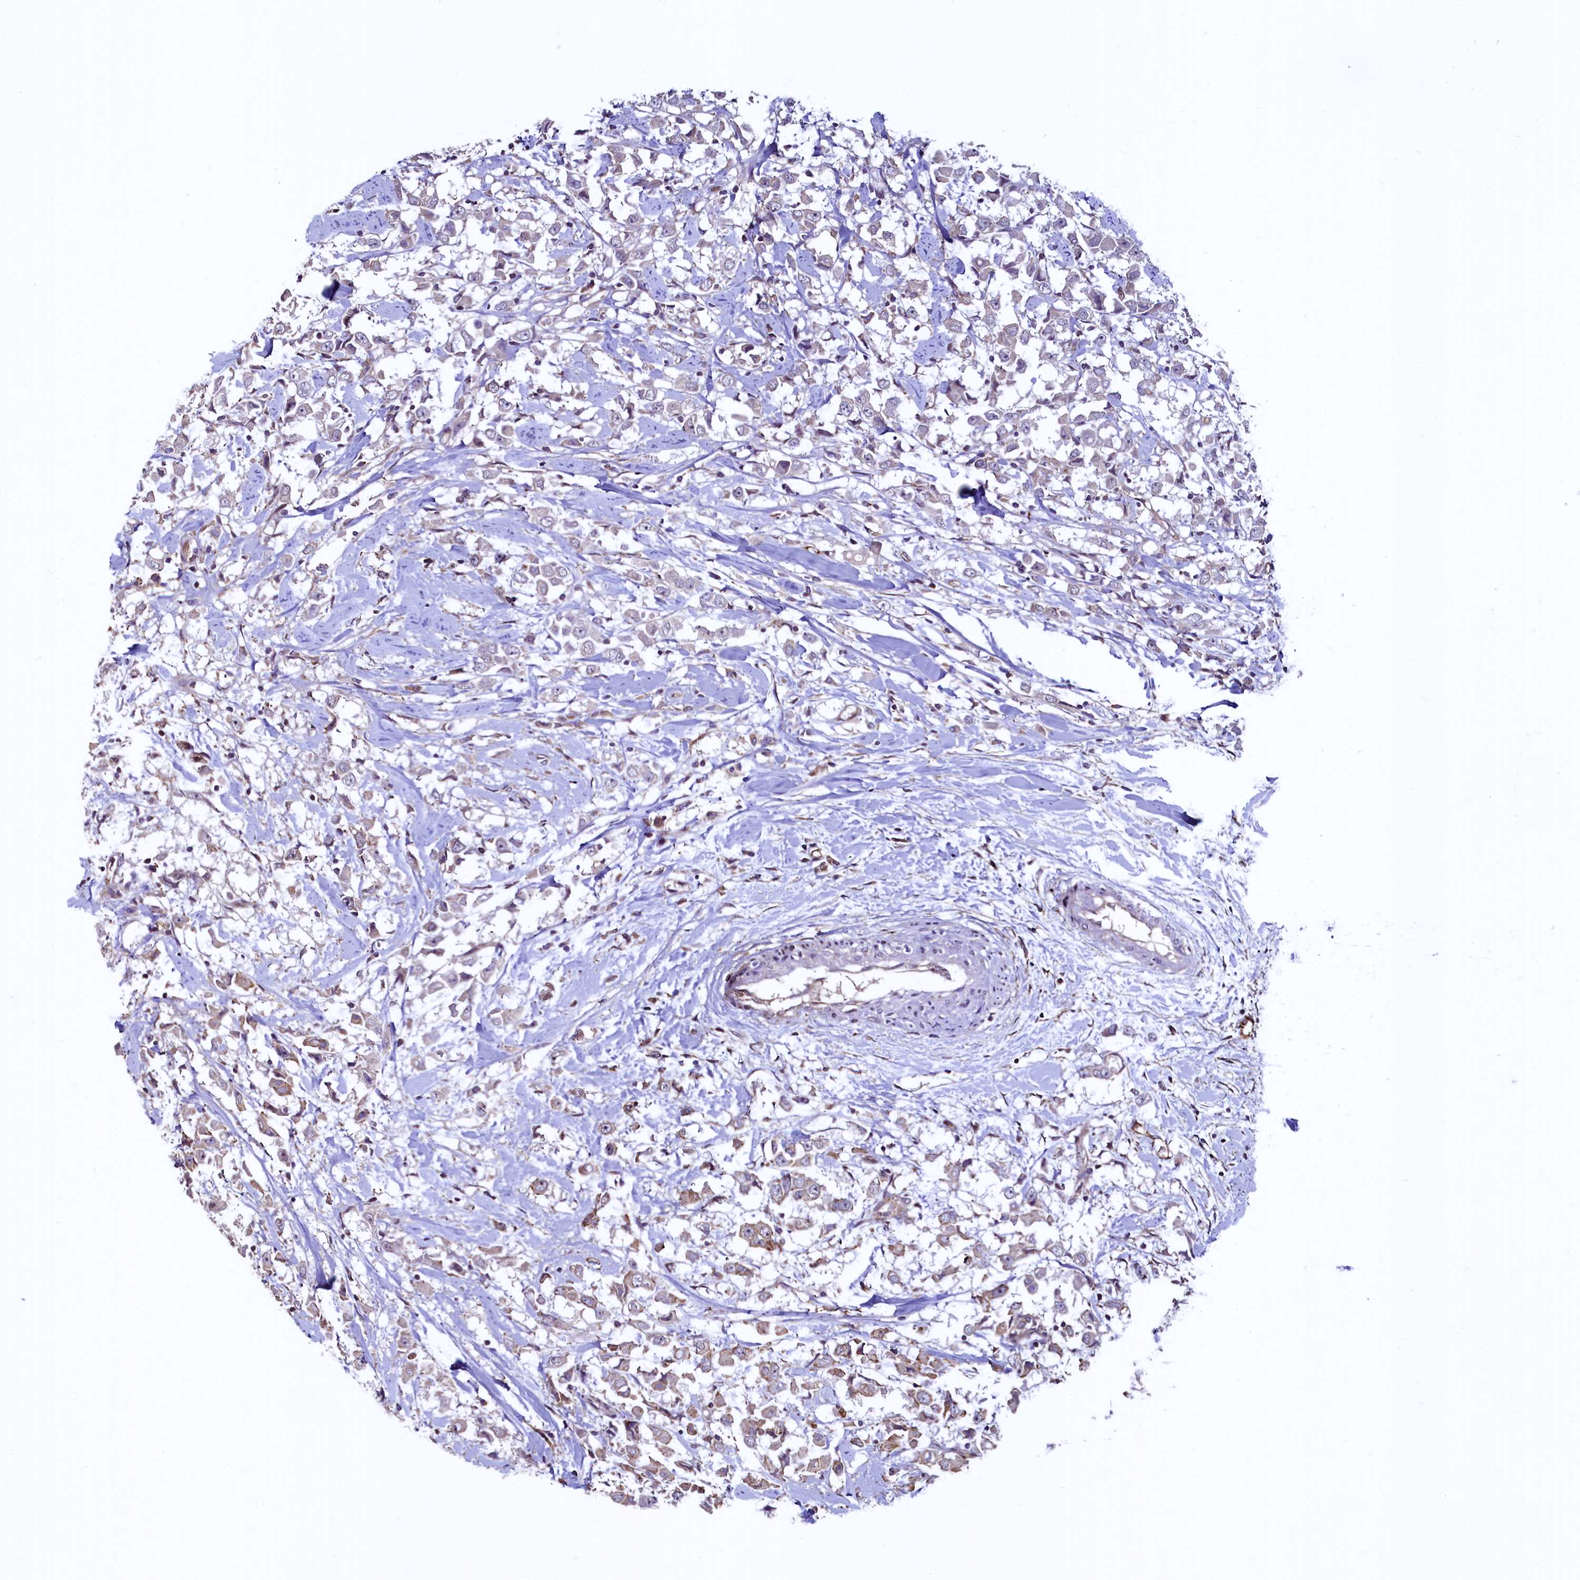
{"staining": {"intensity": "weak", "quantity": "25%-75%", "location": "cytoplasmic/membranous"}, "tissue": "breast cancer", "cell_type": "Tumor cells", "image_type": "cancer", "snomed": [{"axis": "morphology", "description": "Duct carcinoma"}, {"axis": "topography", "description": "Breast"}], "caption": "IHC micrograph of human infiltrating ductal carcinoma (breast) stained for a protein (brown), which demonstrates low levels of weak cytoplasmic/membranous positivity in approximately 25%-75% of tumor cells.", "gene": "PALM", "patient": {"sex": "female", "age": 61}}